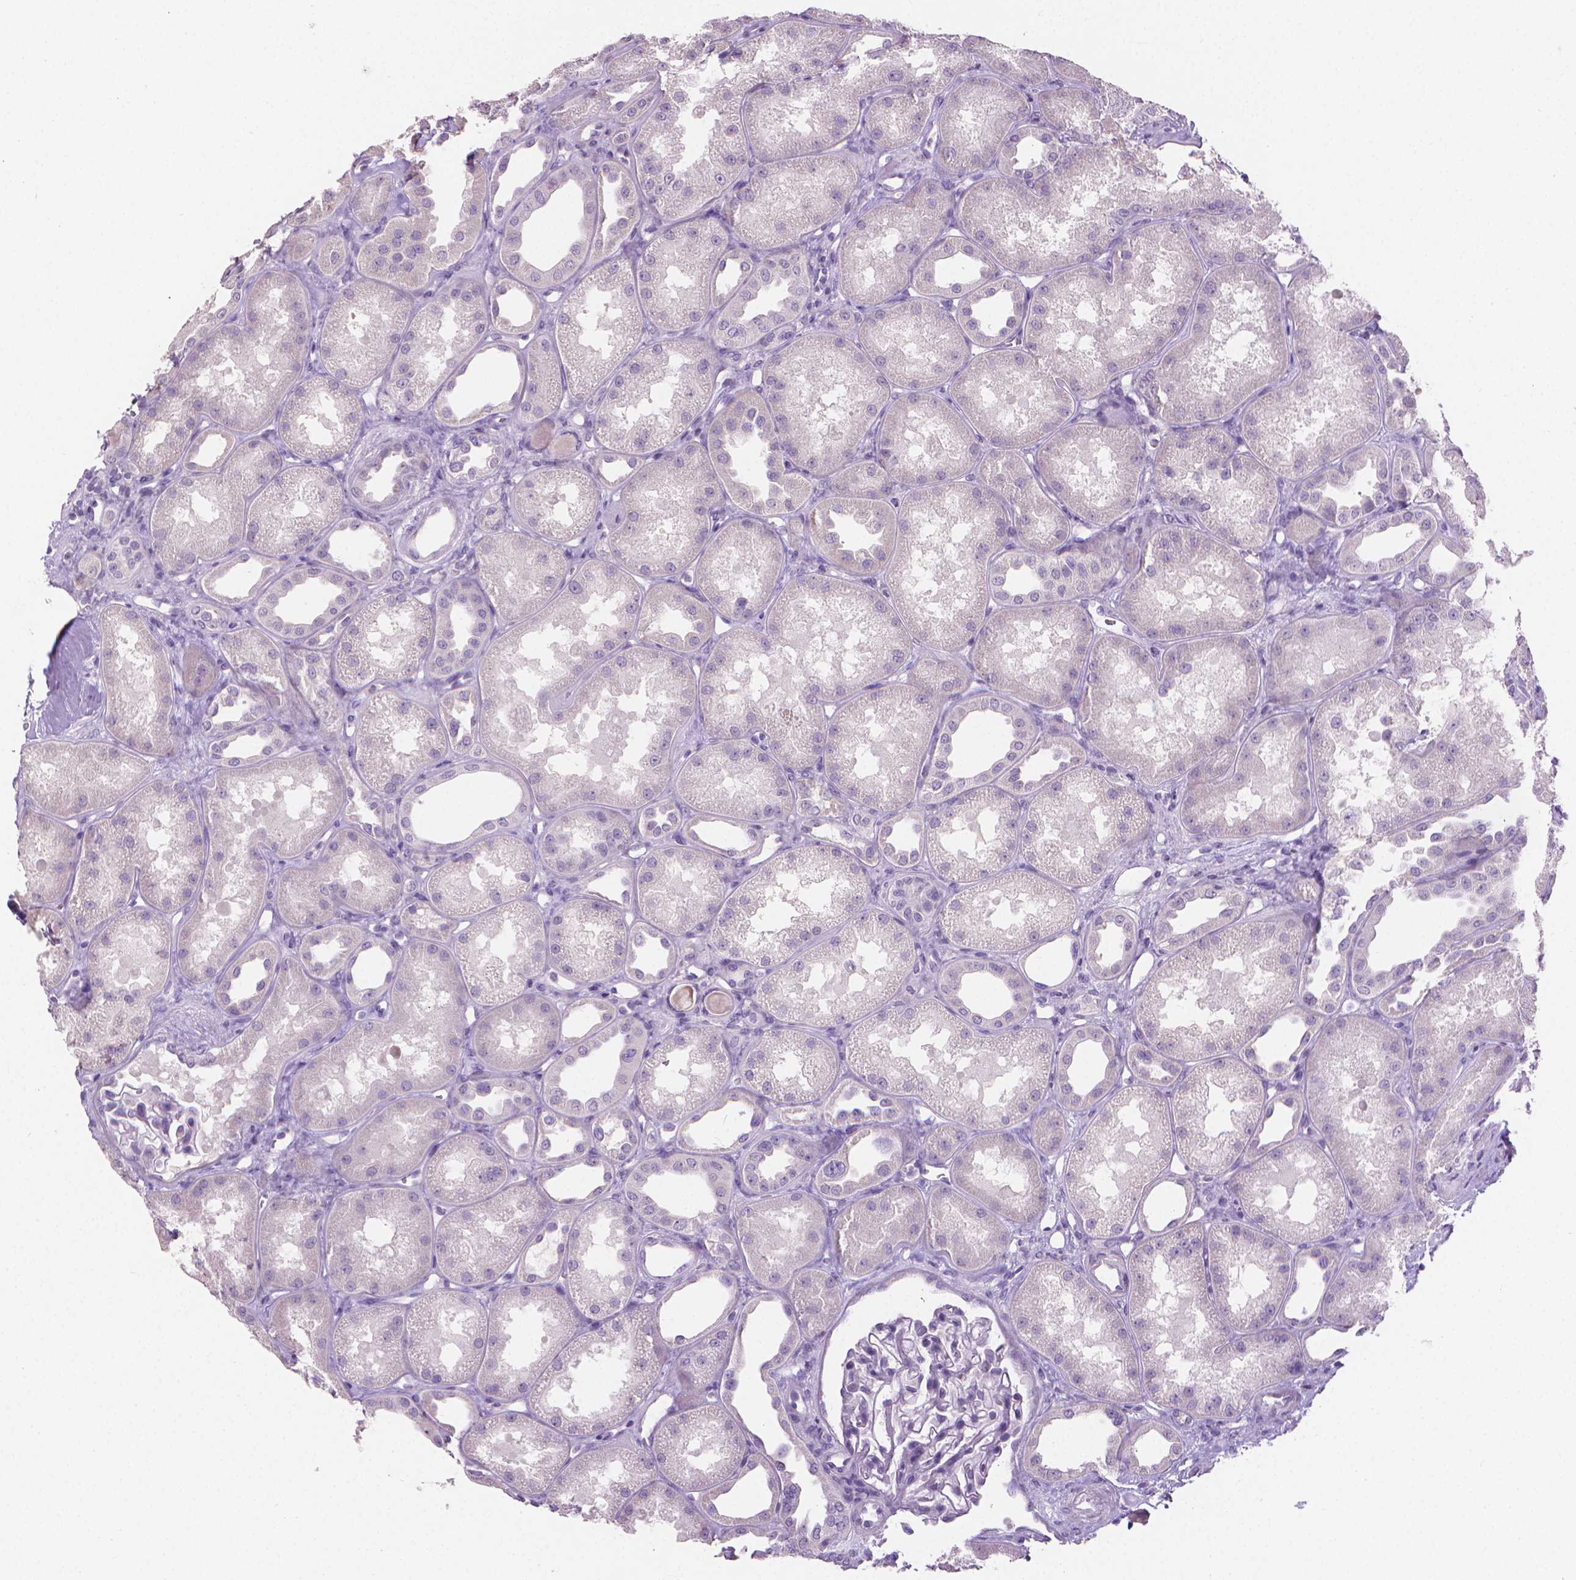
{"staining": {"intensity": "negative", "quantity": "none", "location": "none"}, "tissue": "kidney", "cell_type": "Cells in glomeruli", "image_type": "normal", "snomed": [{"axis": "morphology", "description": "Normal tissue, NOS"}, {"axis": "topography", "description": "Kidney"}], "caption": "High magnification brightfield microscopy of benign kidney stained with DAB (brown) and counterstained with hematoxylin (blue): cells in glomeruli show no significant staining.", "gene": "TNNI2", "patient": {"sex": "male", "age": 61}}